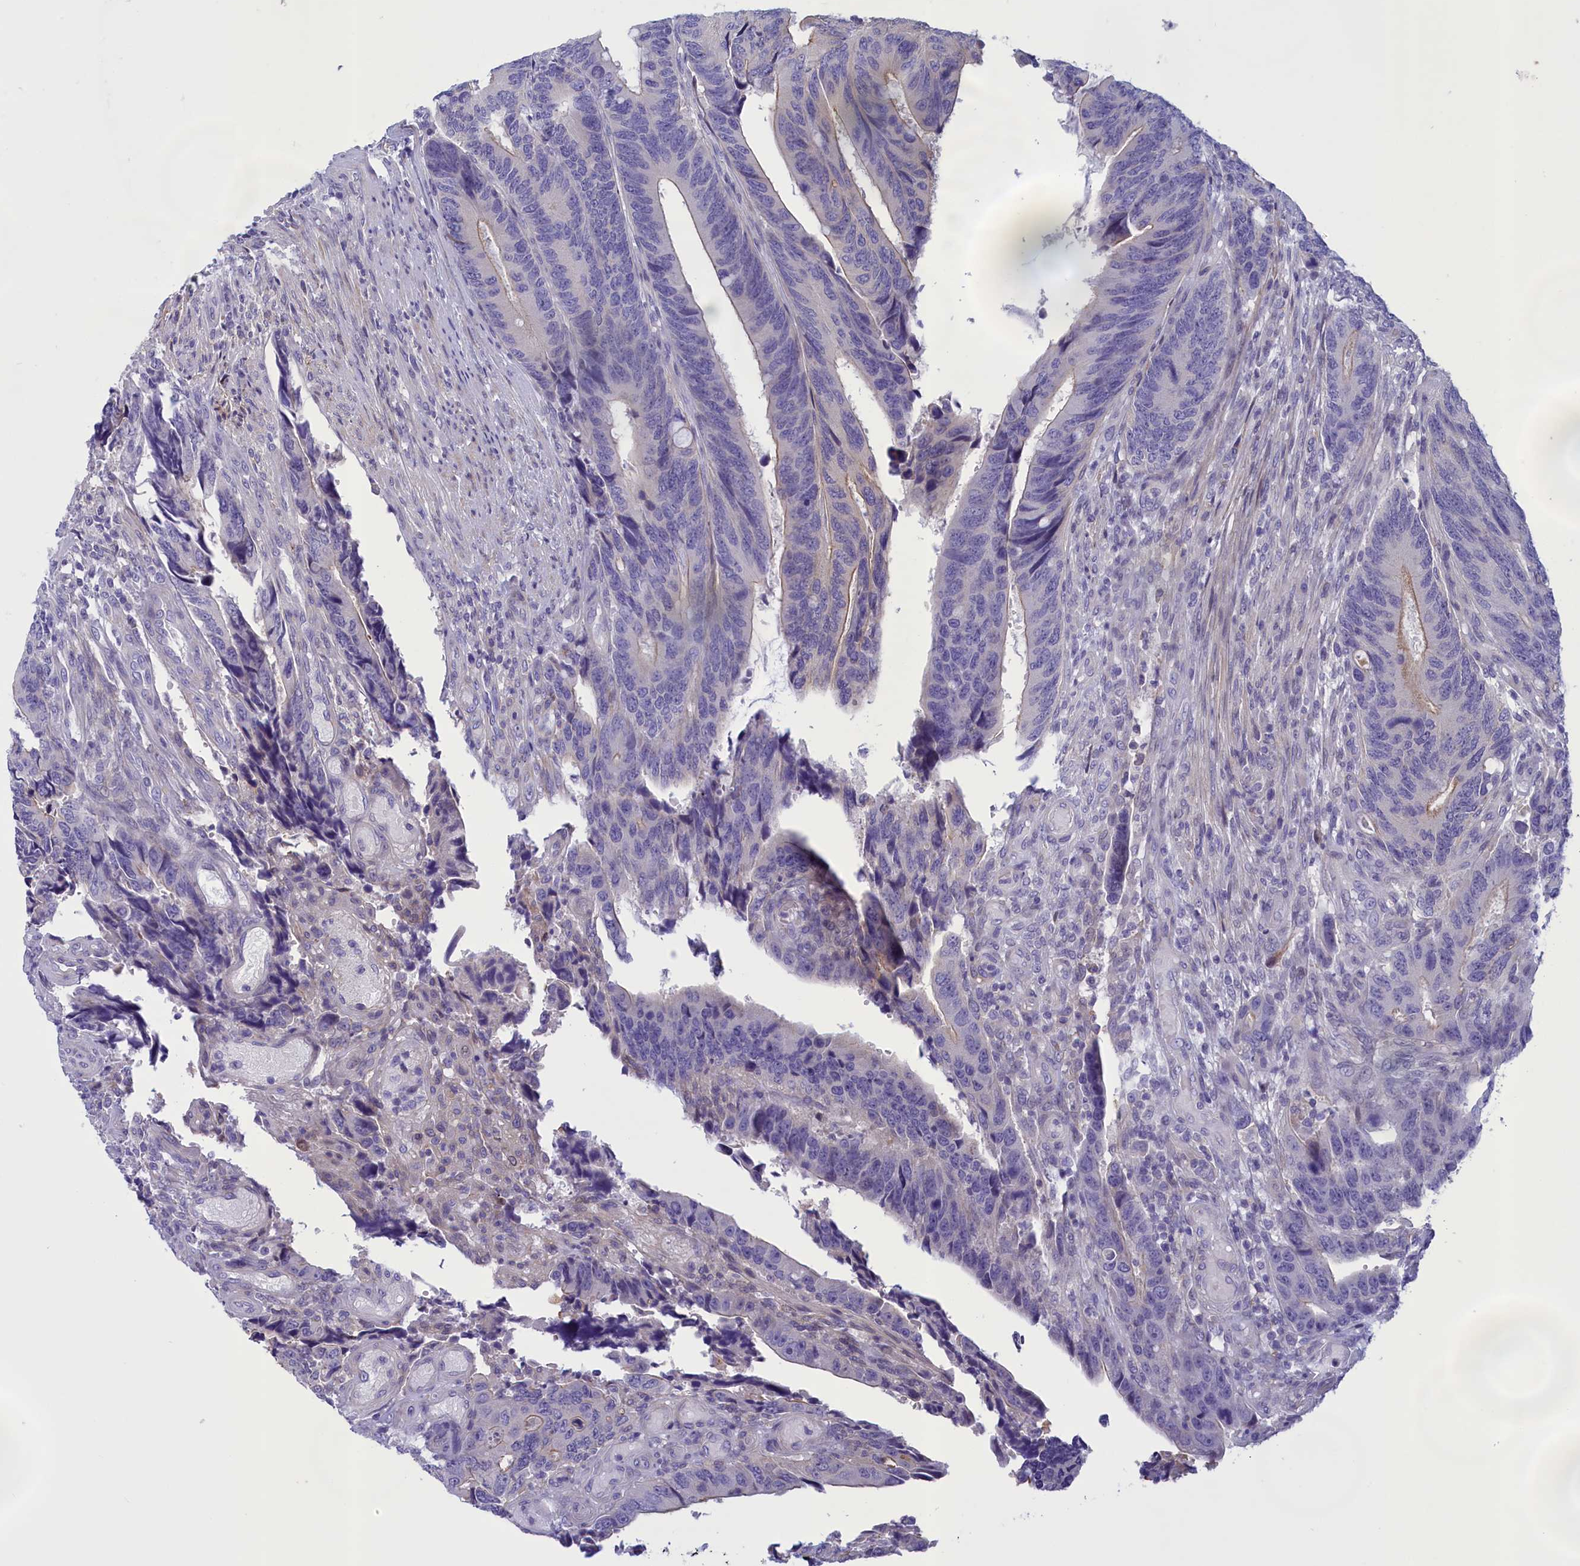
{"staining": {"intensity": "negative", "quantity": "none", "location": "none"}, "tissue": "colorectal cancer", "cell_type": "Tumor cells", "image_type": "cancer", "snomed": [{"axis": "morphology", "description": "Adenocarcinoma, NOS"}, {"axis": "topography", "description": "Colon"}], "caption": "Tumor cells are negative for protein expression in human adenocarcinoma (colorectal).", "gene": "CORO2A", "patient": {"sex": "male", "age": 87}}